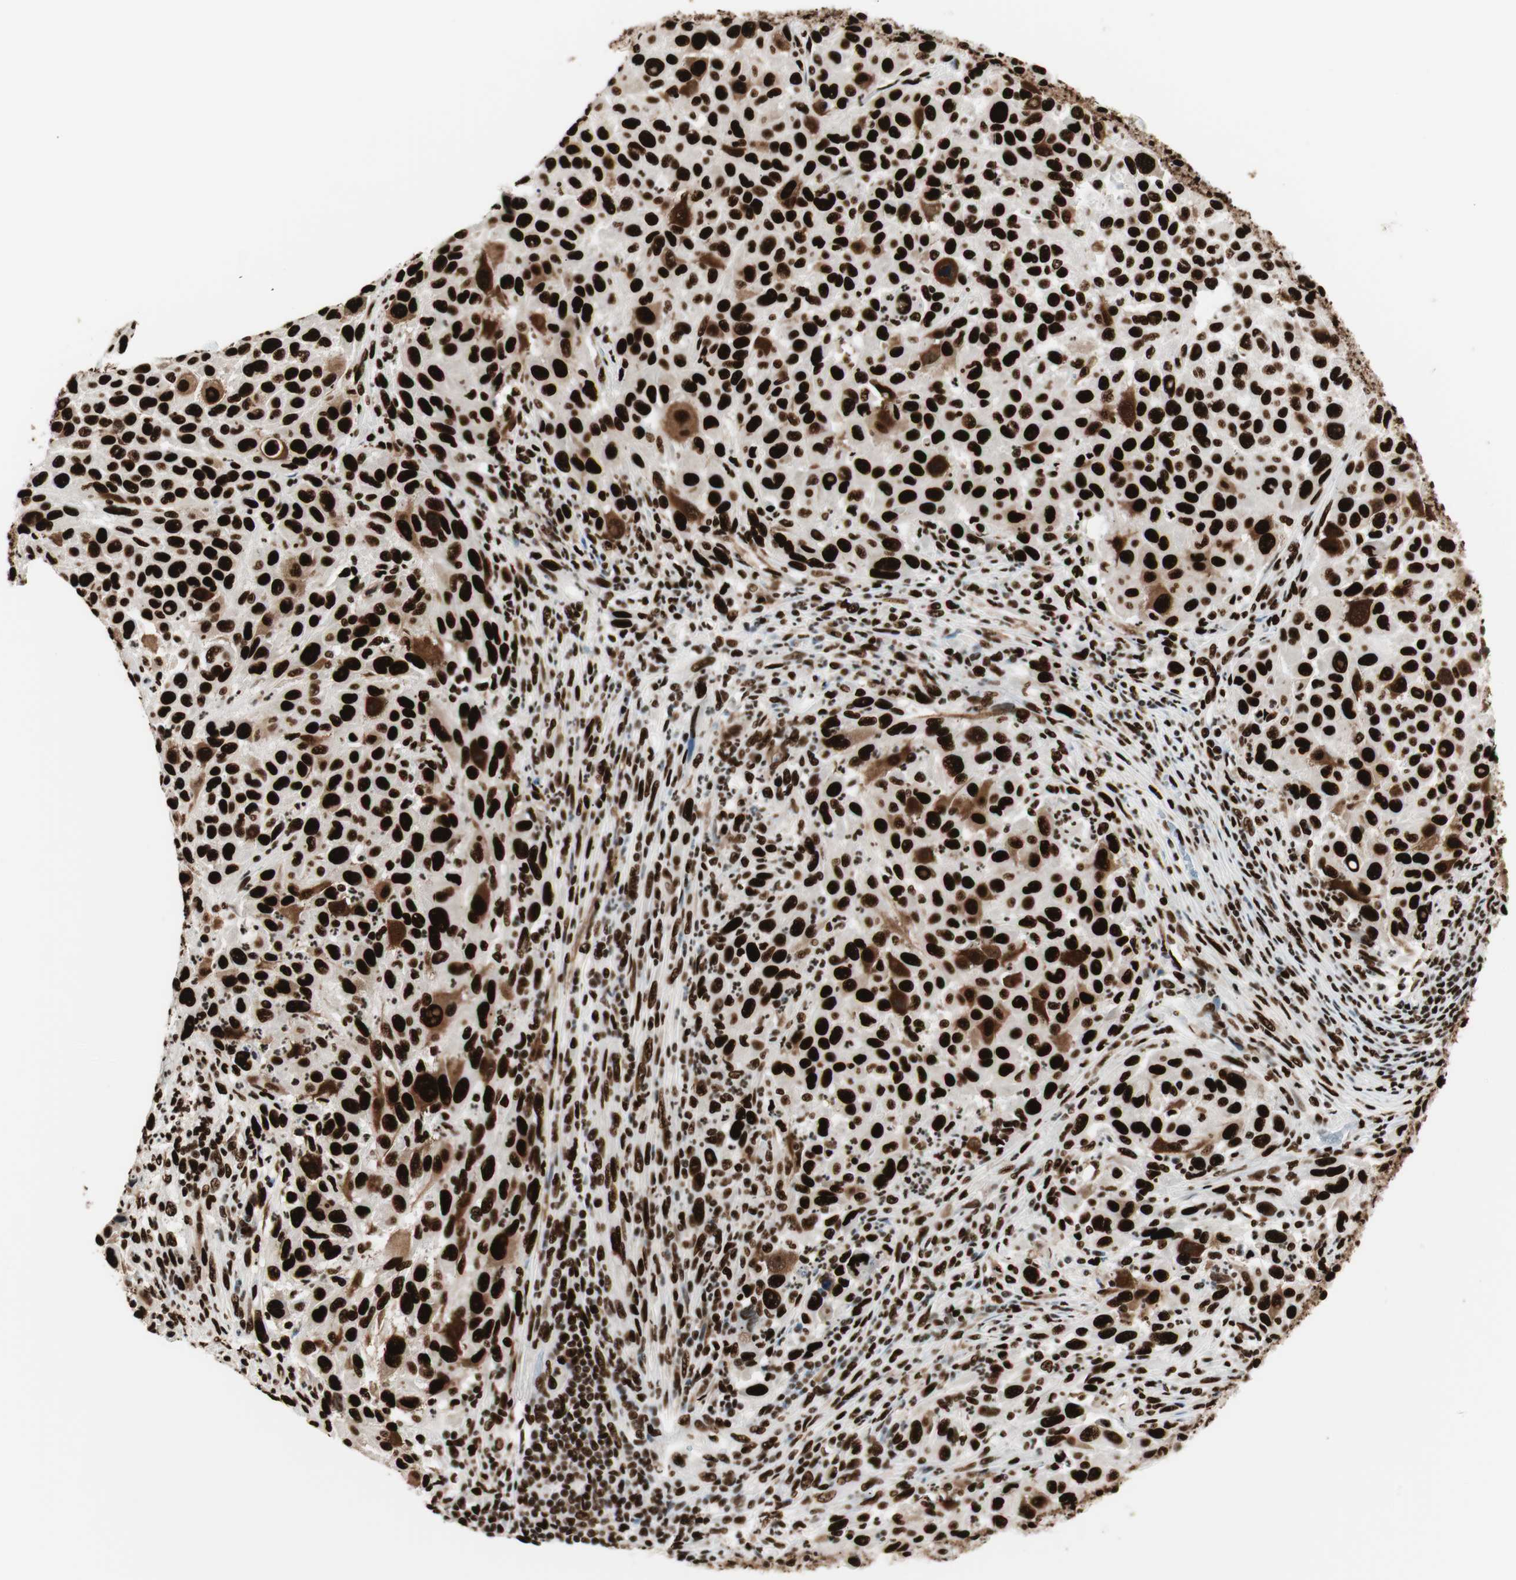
{"staining": {"intensity": "strong", "quantity": ">75%", "location": "cytoplasmic/membranous,nuclear"}, "tissue": "melanoma", "cell_type": "Tumor cells", "image_type": "cancer", "snomed": [{"axis": "morphology", "description": "Malignant melanoma, Metastatic site"}, {"axis": "topography", "description": "Lymph node"}], "caption": "Approximately >75% of tumor cells in malignant melanoma (metastatic site) reveal strong cytoplasmic/membranous and nuclear protein positivity as visualized by brown immunohistochemical staining.", "gene": "PSME3", "patient": {"sex": "male", "age": 61}}